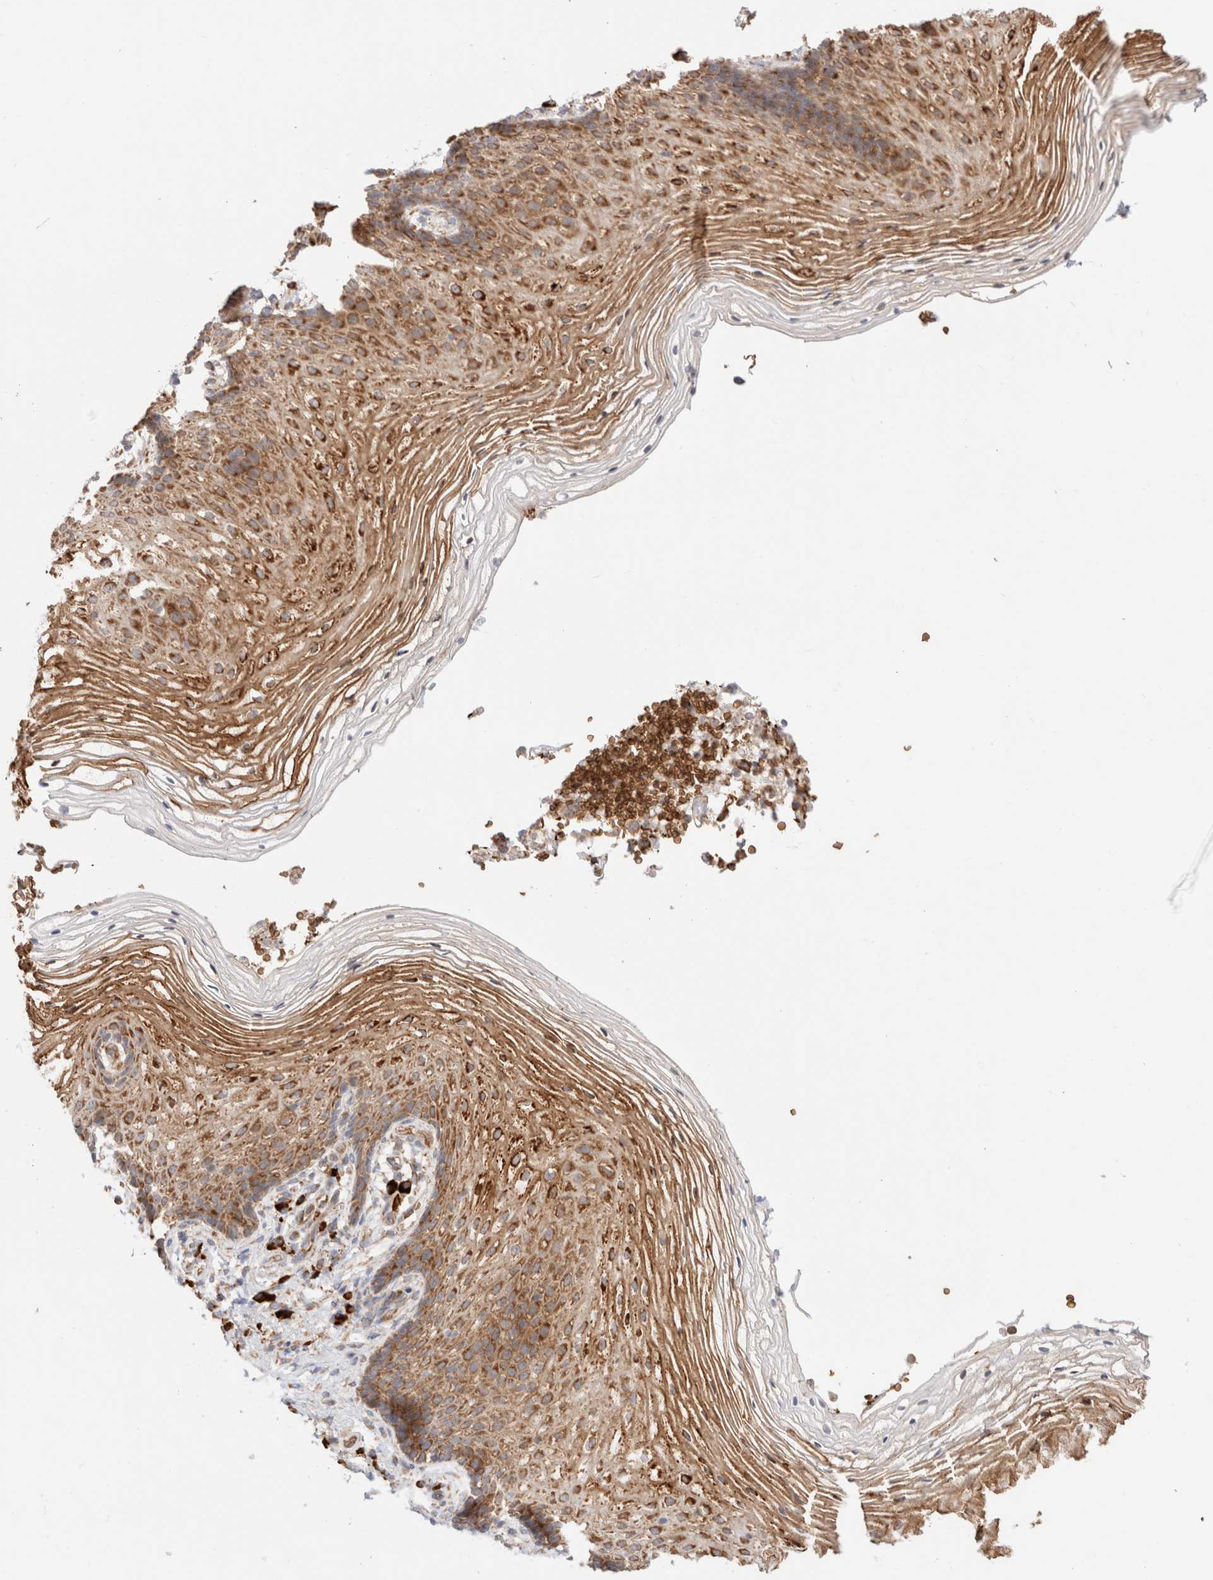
{"staining": {"intensity": "moderate", "quantity": ">75%", "location": "cytoplasmic/membranous"}, "tissue": "vagina", "cell_type": "Squamous epithelial cells", "image_type": "normal", "snomed": [{"axis": "morphology", "description": "Normal tissue, NOS"}, {"axis": "topography", "description": "Vagina"}], "caption": "IHC of unremarkable human vagina displays medium levels of moderate cytoplasmic/membranous expression in approximately >75% of squamous epithelial cells.", "gene": "UTS2B", "patient": {"sex": "female", "age": 60}}